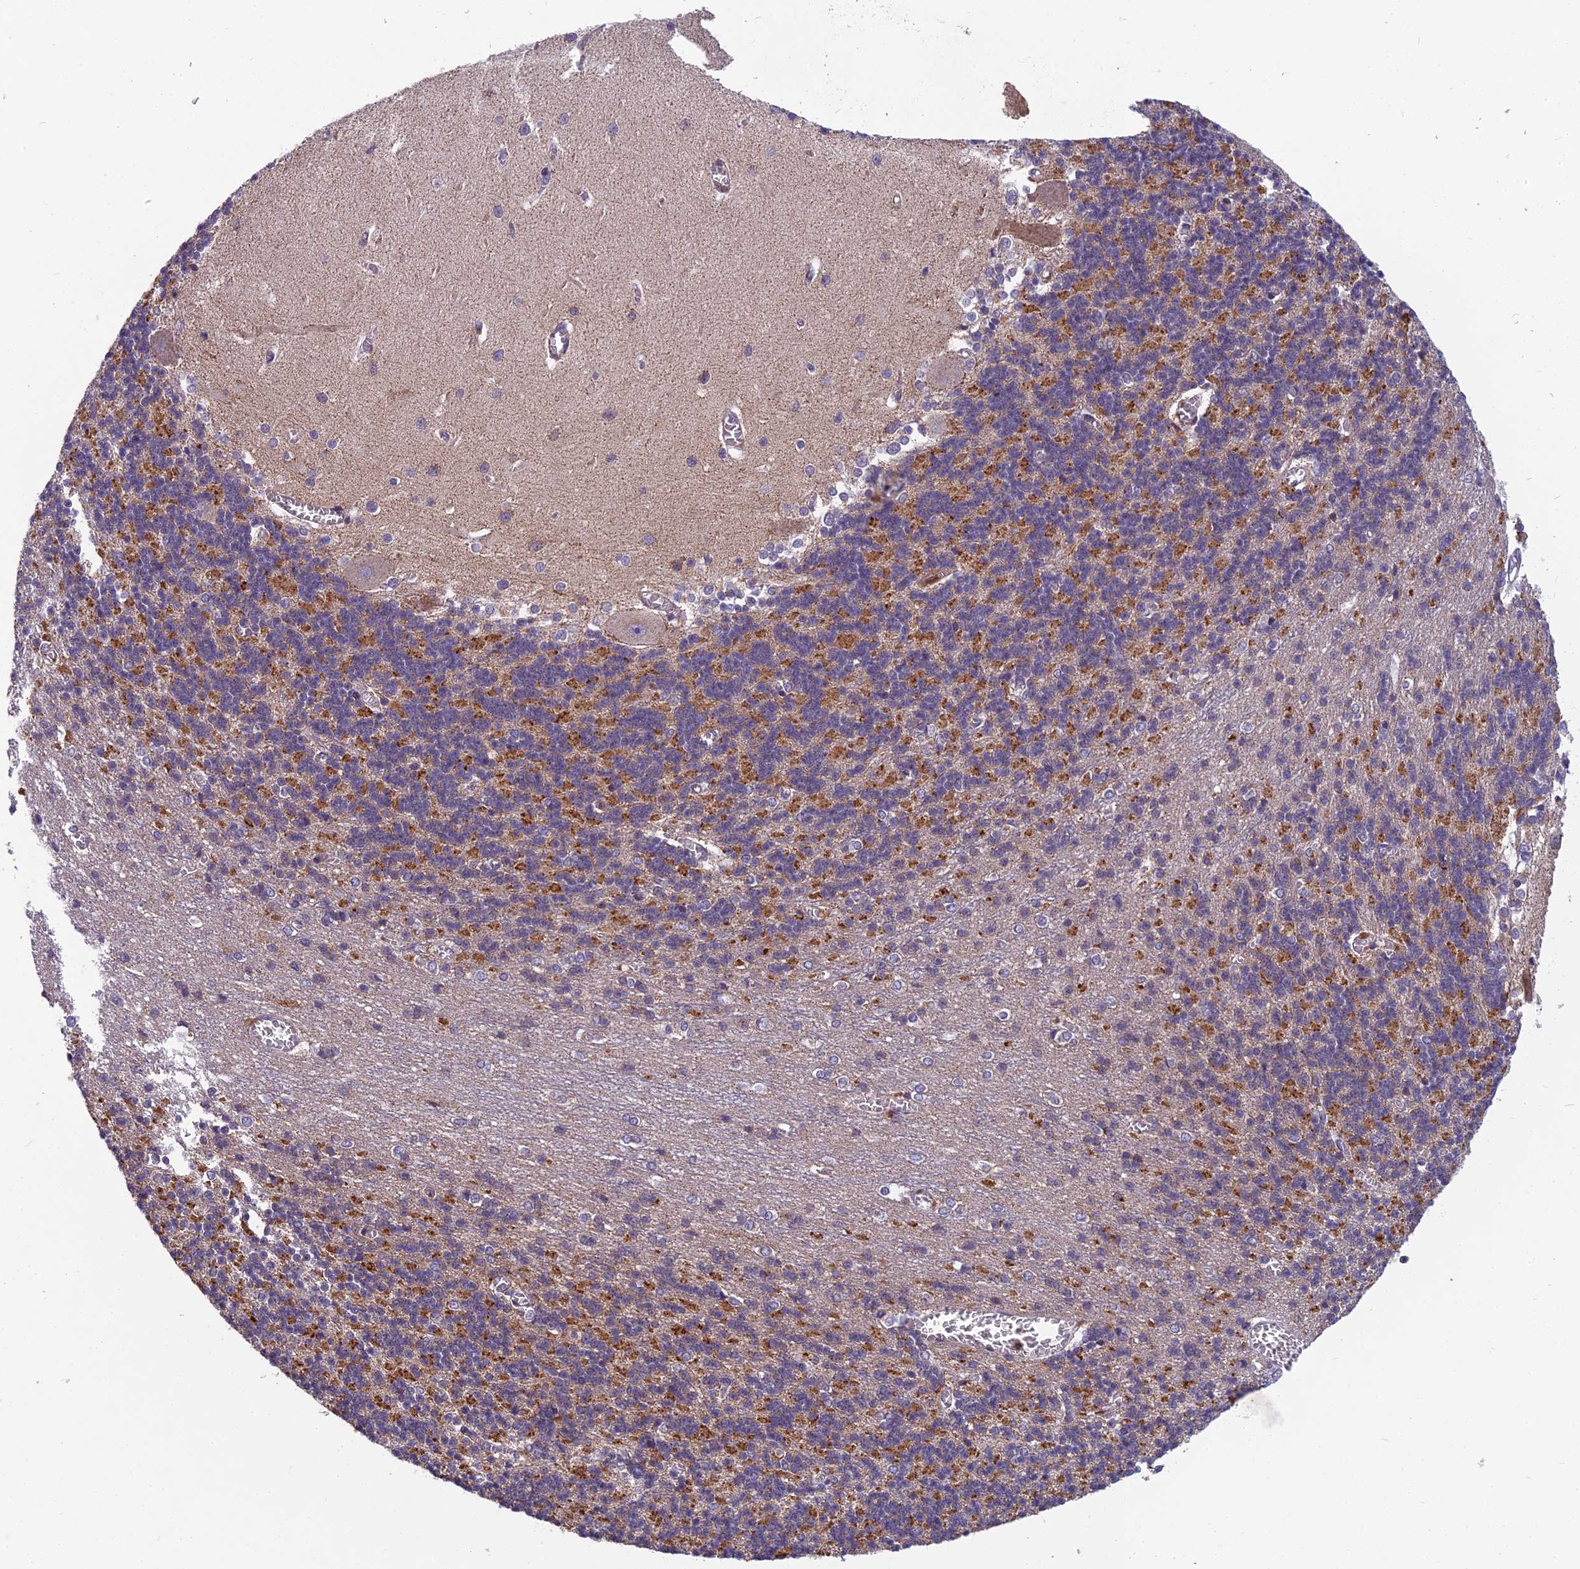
{"staining": {"intensity": "moderate", "quantity": "25%-75%", "location": "cytoplasmic/membranous"}, "tissue": "cerebellum", "cell_type": "Cells in granular layer", "image_type": "normal", "snomed": [{"axis": "morphology", "description": "Normal tissue, NOS"}, {"axis": "topography", "description": "Cerebellum"}], "caption": "DAB immunohistochemical staining of normal human cerebellum displays moderate cytoplasmic/membranous protein staining in about 25%-75% of cells in granular layer.", "gene": "ENSG00000188897", "patient": {"sex": "male", "age": 37}}